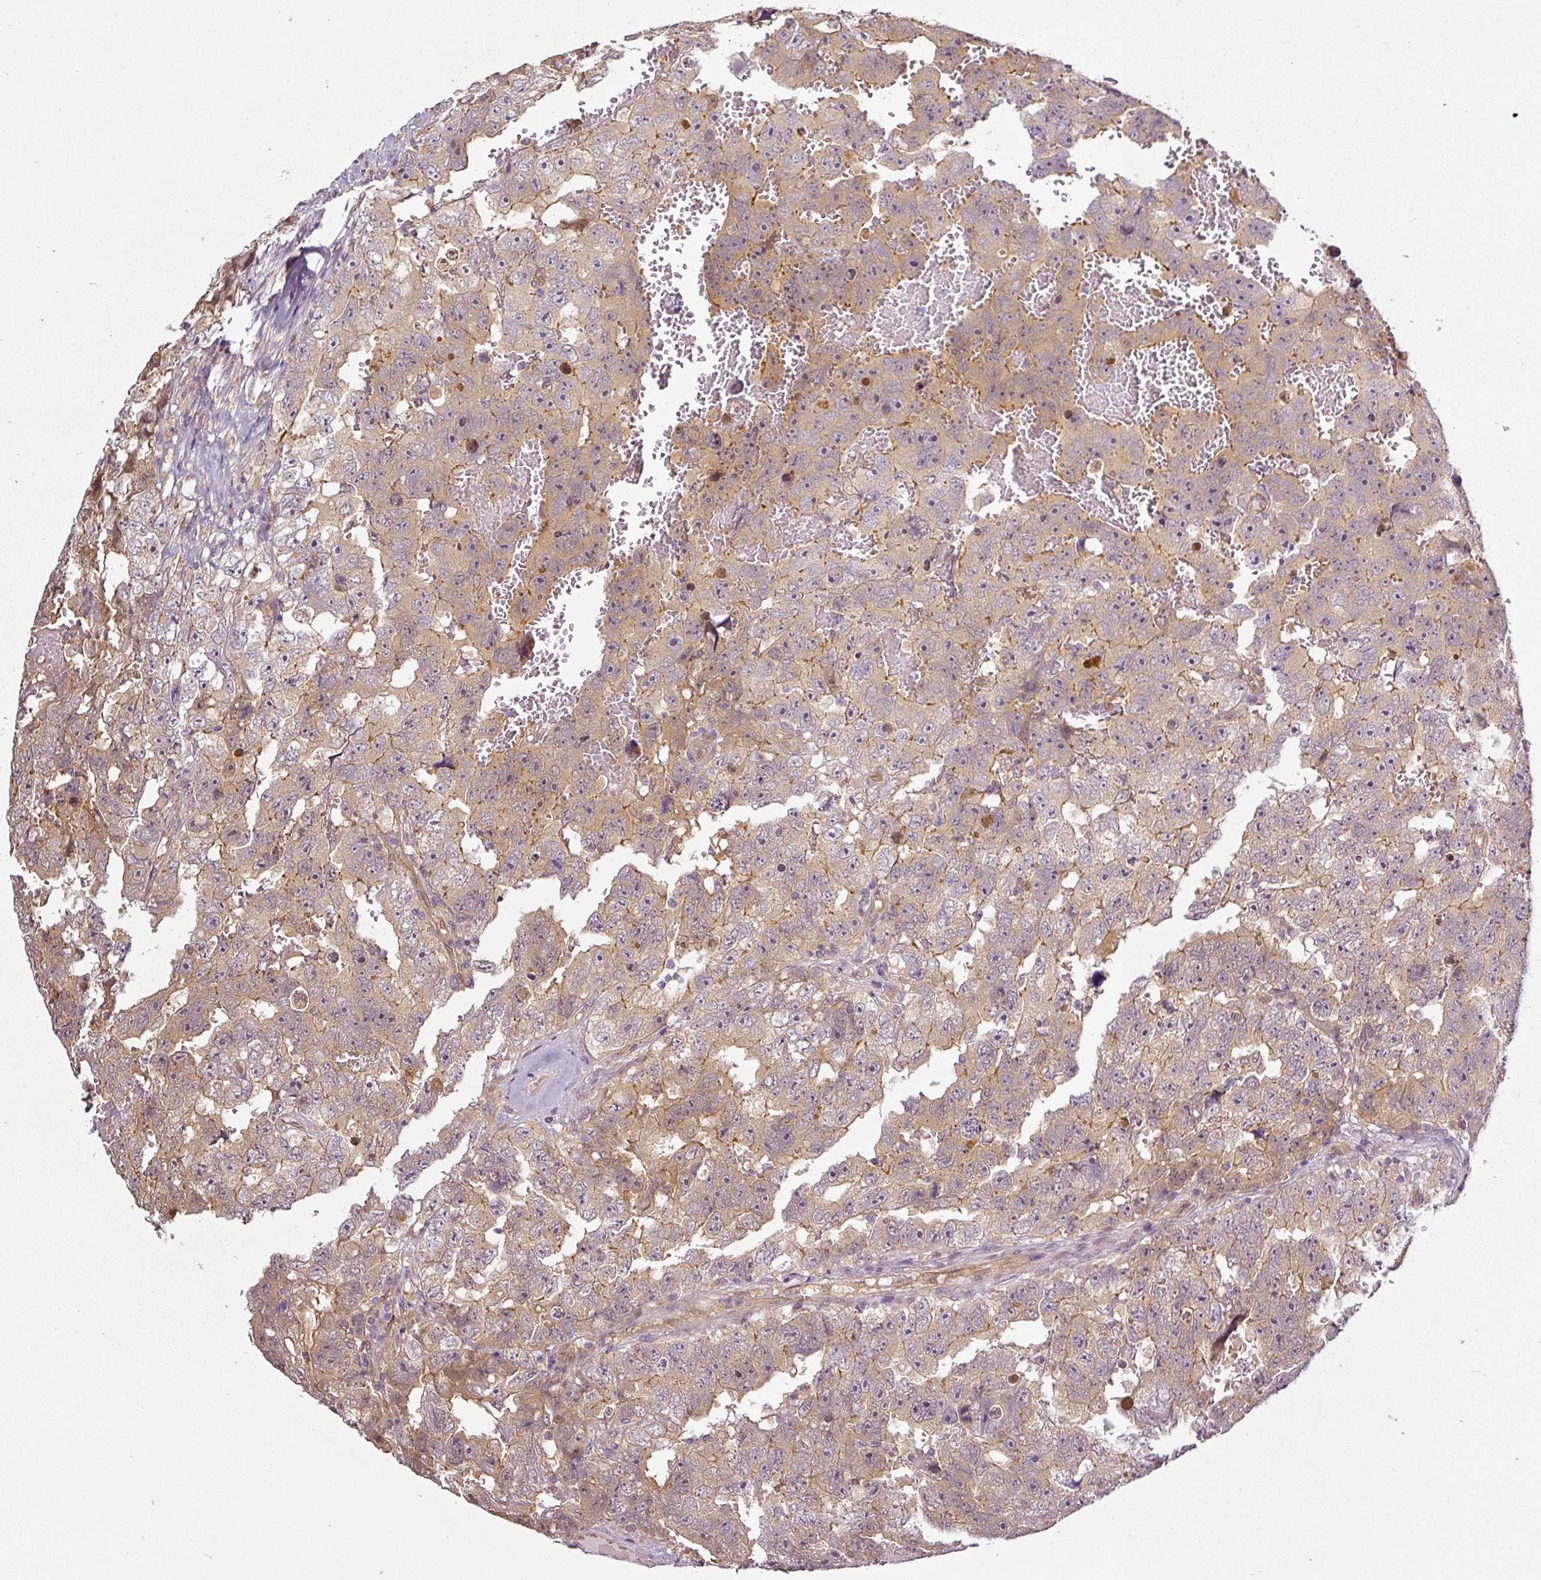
{"staining": {"intensity": "weak", "quantity": "<25%", "location": "cytoplasmic/membranous"}, "tissue": "testis cancer", "cell_type": "Tumor cells", "image_type": "cancer", "snomed": [{"axis": "morphology", "description": "Carcinoma, Embryonal, NOS"}, {"axis": "topography", "description": "Testis"}], "caption": "Testis embryonal carcinoma was stained to show a protein in brown. There is no significant positivity in tumor cells.", "gene": "ANKRD18A", "patient": {"sex": "male", "age": 45}}